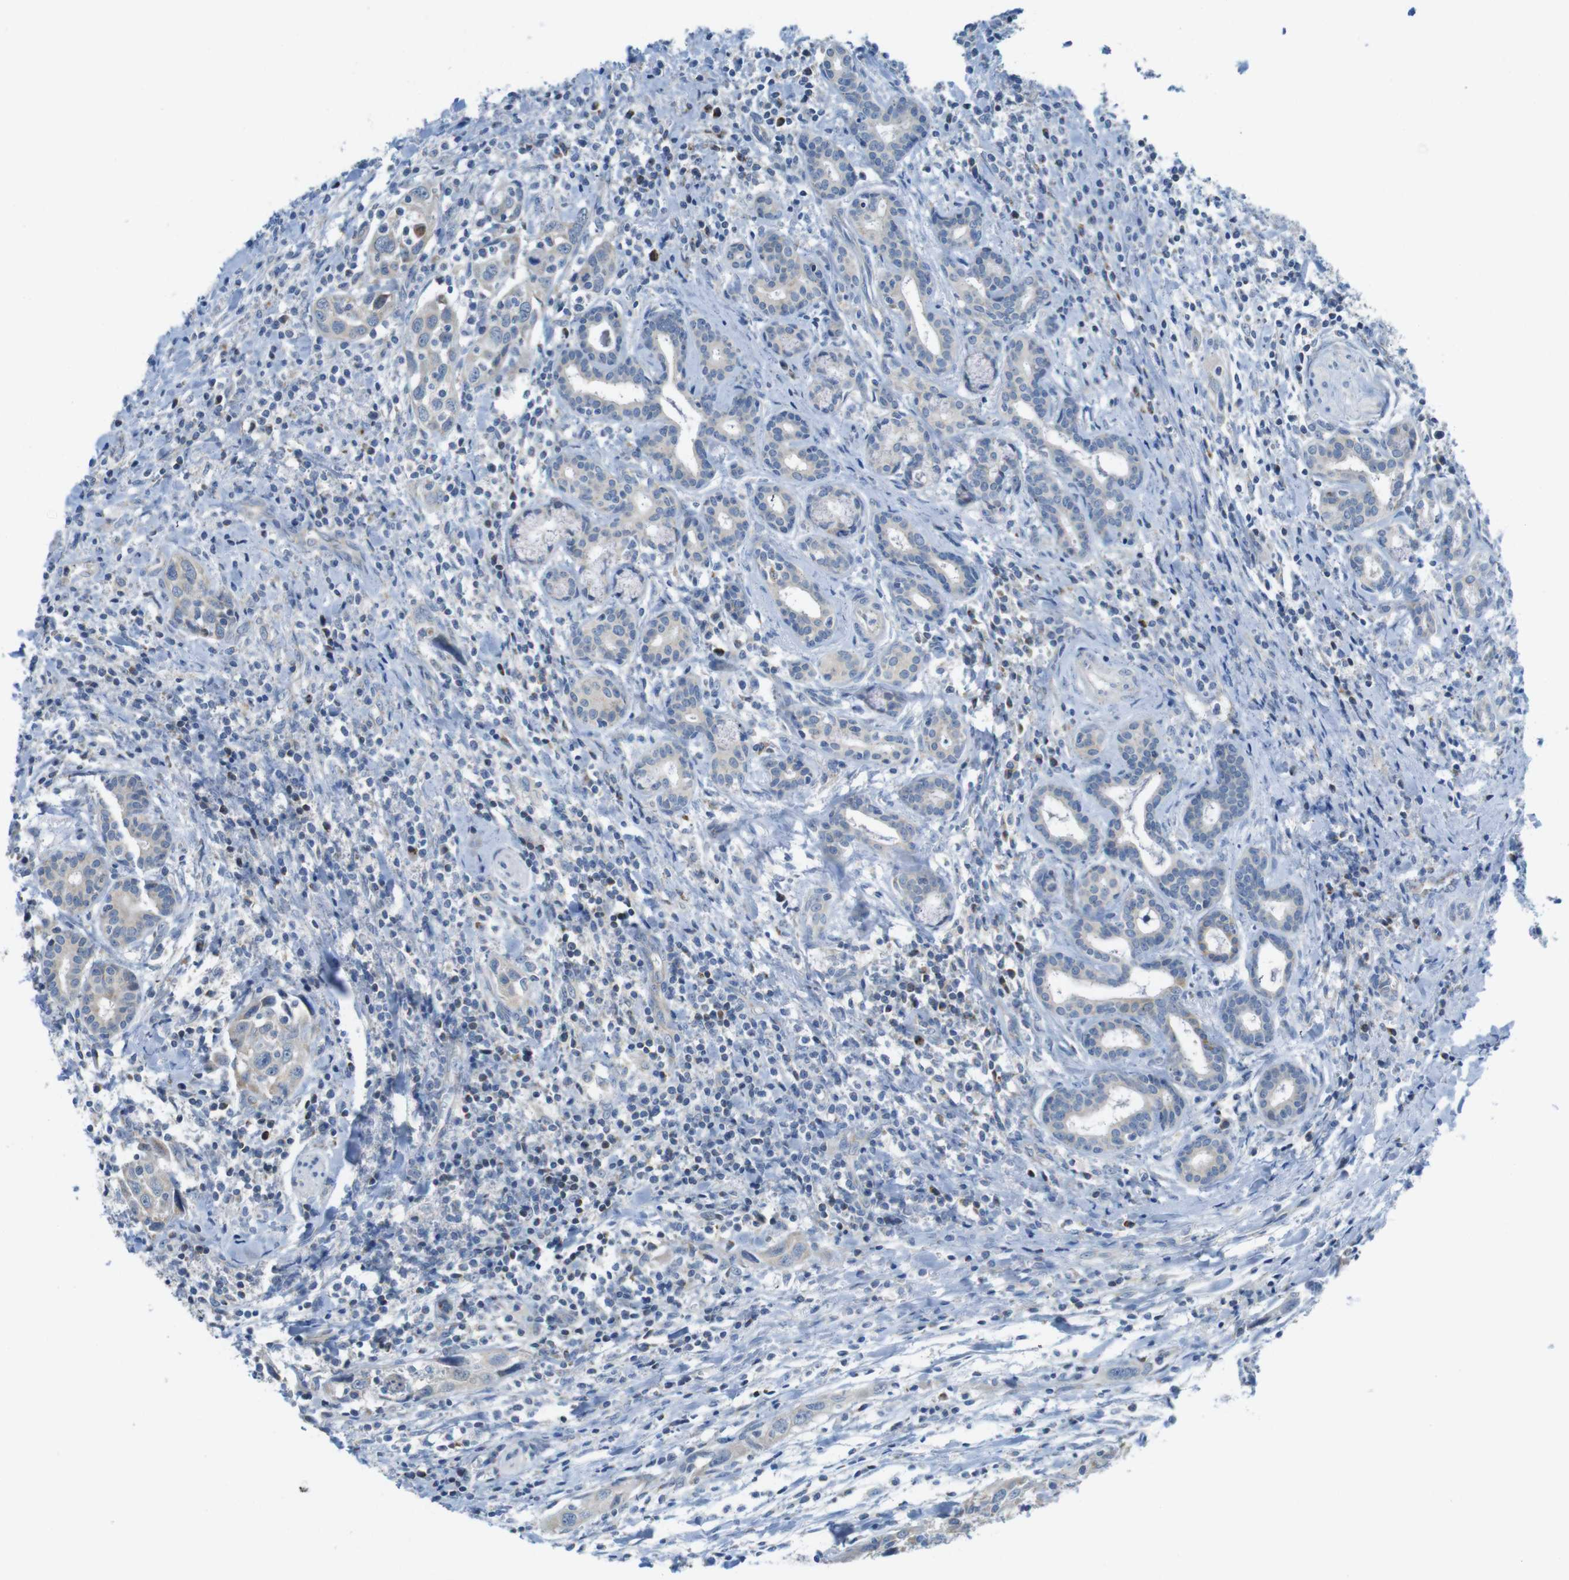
{"staining": {"intensity": "weak", "quantity": "25%-75%", "location": "cytoplasmic/membranous"}, "tissue": "head and neck cancer", "cell_type": "Tumor cells", "image_type": "cancer", "snomed": [{"axis": "morphology", "description": "Squamous cell carcinoma, NOS"}, {"axis": "topography", "description": "Oral tissue"}, {"axis": "topography", "description": "Head-Neck"}], "caption": "IHC (DAB) staining of head and neck squamous cell carcinoma reveals weak cytoplasmic/membranous protein staining in approximately 25%-75% of tumor cells.", "gene": "MARCHF1", "patient": {"sex": "female", "age": 50}}